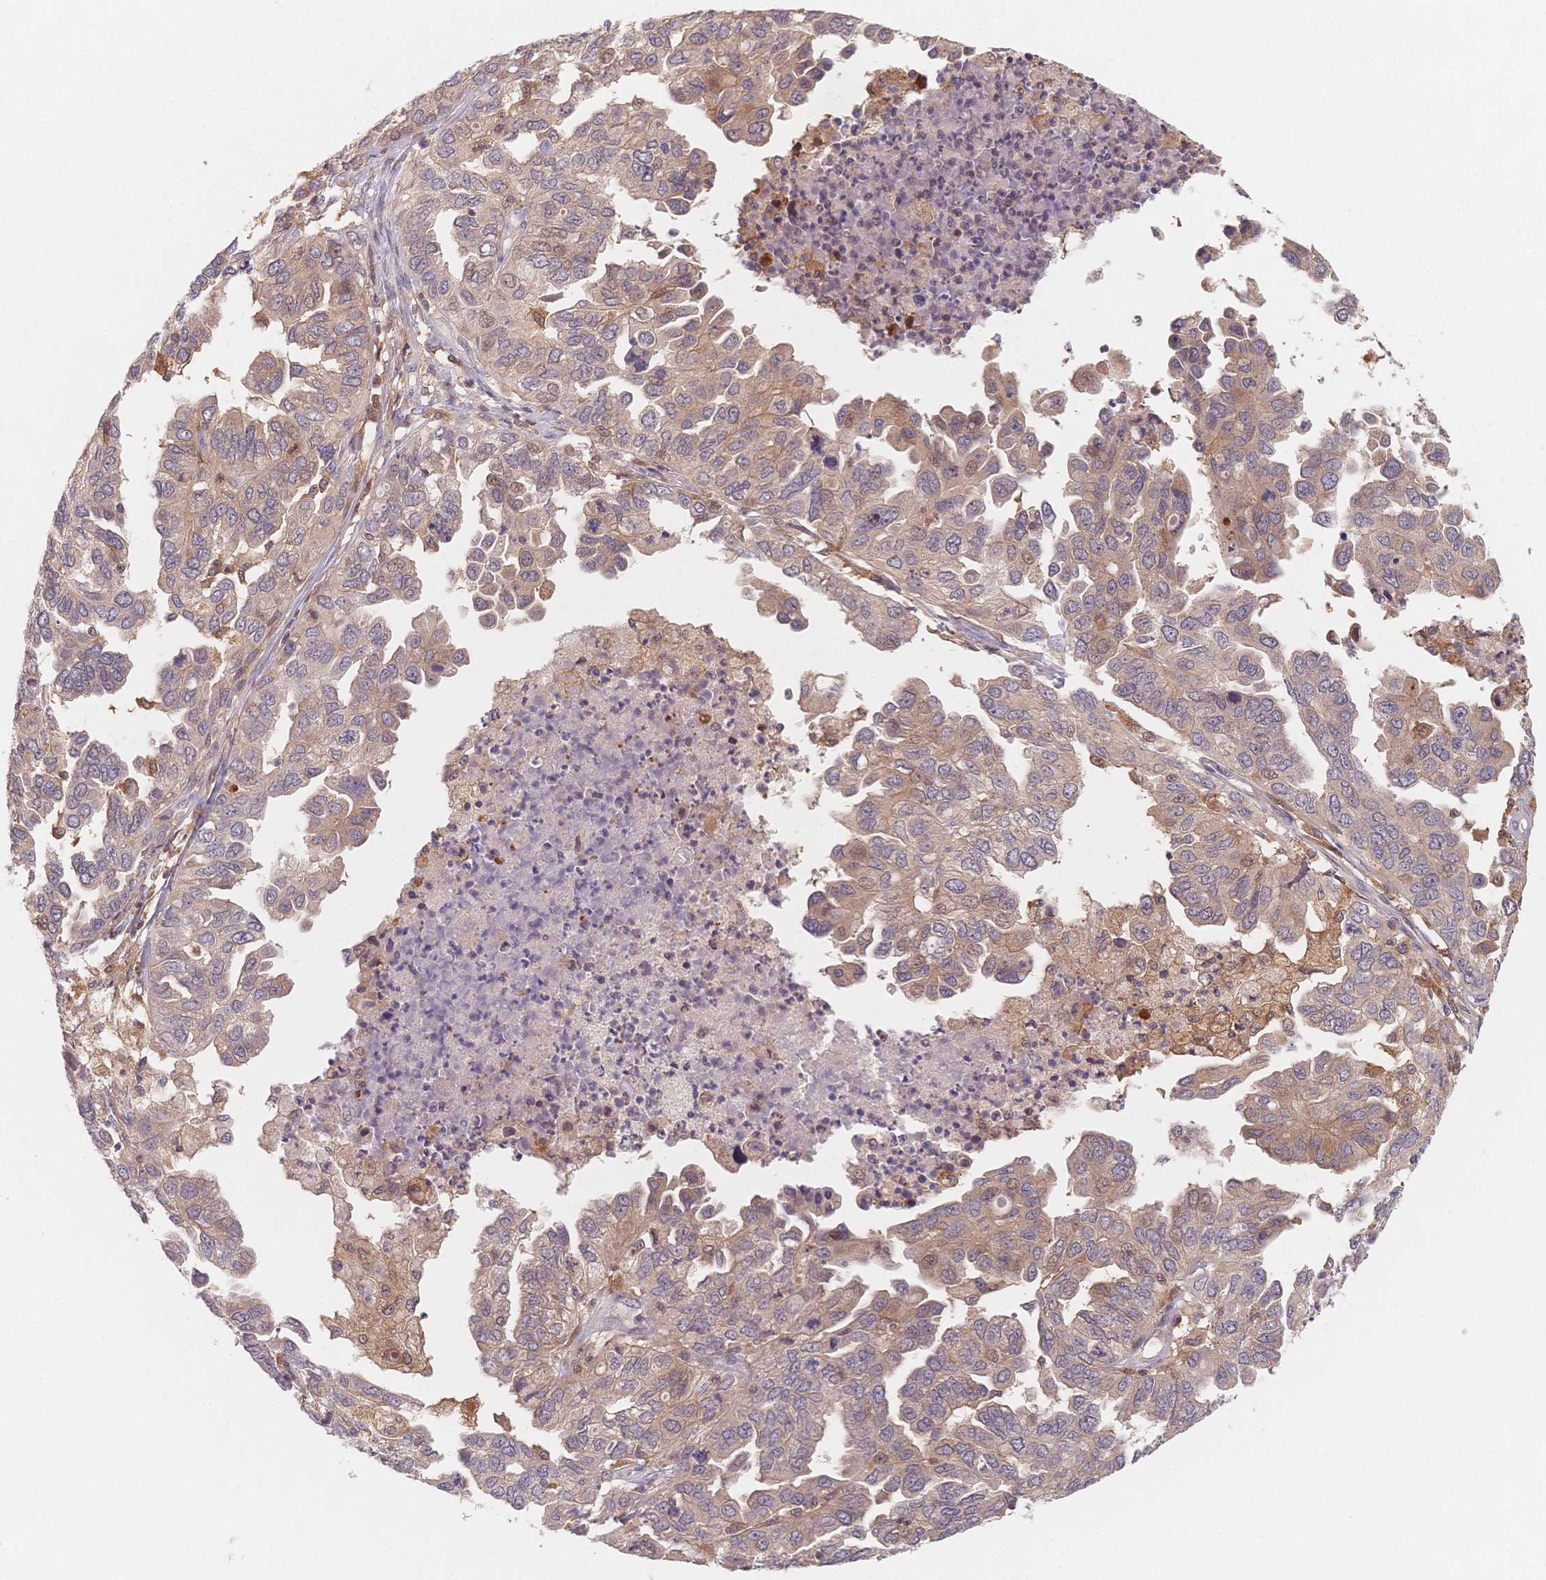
{"staining": {"intensity": "weak", "quantity": "25%-75%", "location": "cytoplasmic/membranous"}, "tissue": "ovarian cancer", "cell_type": "Tumor cells", "image_type": "cancer", "snomed": [{"axis": "morphology", "description": "Cystadenocarcinoma, serous, NOS"}, {"axis": "topography", "description": "Ovary"}], "caption": "Immunohistochemical staining of ovarian serous cystadenocarcinoma exhibits low levels of weak cytoplasmic/membranous protein expression in about 25%-75% of tumor cells.", "gene": "C12orf75", "patient": {"sex": "female", "age": 53}}